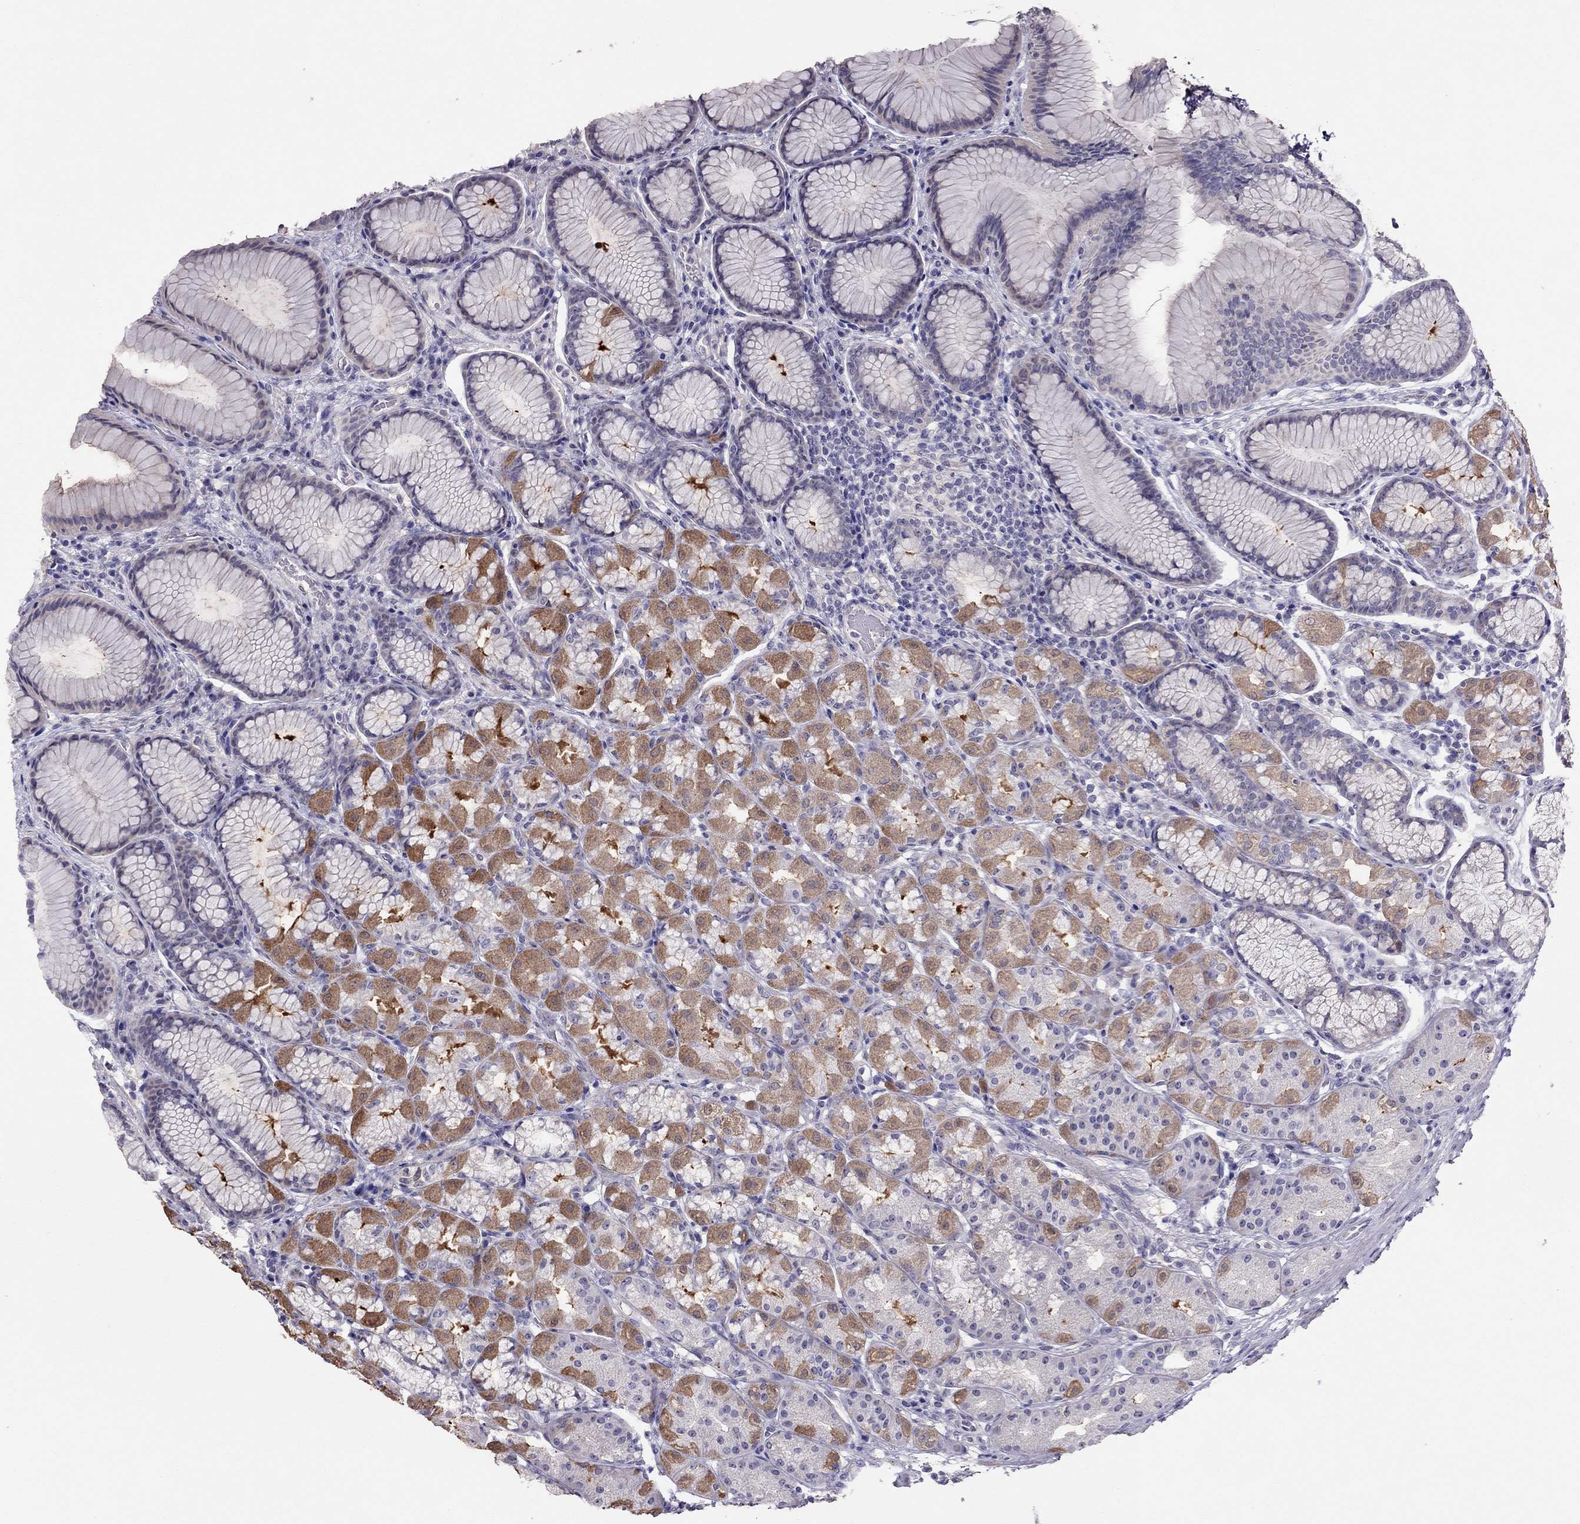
{"staining": {"intensity": "moderate", "quantity": "25%-75%", "location": "cytoplasmic/membranous"}, "tissue": "stomach", "cell_type": "Glandular cells", "image_type": "normal", "snomed": [{"axis": "morphology", "description": "Normal tissue, NOS"}, {"axis": "morphology", "description": "Adenocarcinoma, NOS"}, {"axis": "topography", "description": "Stomach"}], "caption": "Protein expression analysis of benign human stomach reveals moderate cytoplasmic/membranous expression in approximately 25%-75% of glandular cells.", "gene": "LRRC46", "patient": {"sex": "female", "age": 79}}